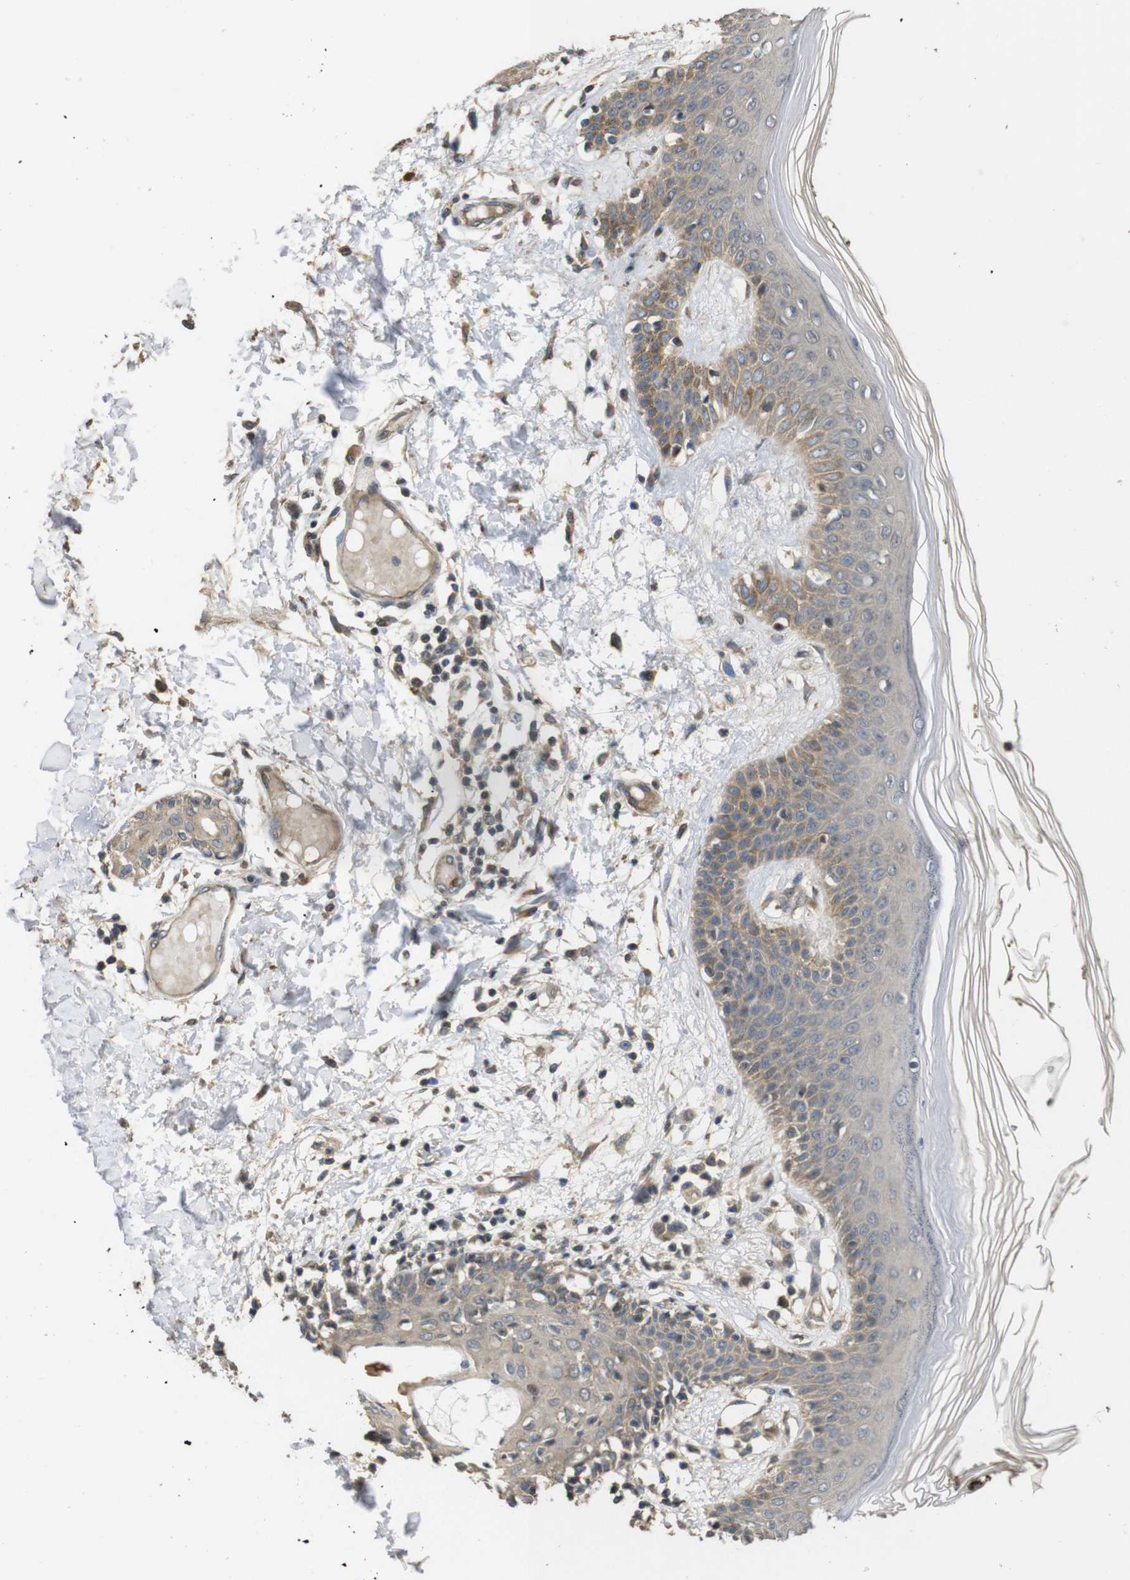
{"staining": {"intensity": "moderate", "quantity": ">75%", "location": "cytoplasmic/membranous"}, "tissue": "skin", "cell_type": "Fibroblasts", "image_type": "normal", "snomed": [{"axis": "morphology", "description": "Normal tissue, NOS"}, {"axis": "topography", "description": "Skin"}], "caption": "This image demonstrates immunohistochemistry (IHC) staining of normal skin, with medium moderate cytoplasmic/membranous positivity in approximately >75% of fibroblasts.", "gene": "PCDHB10", "patient": {"sex": "male", "age": 53}}